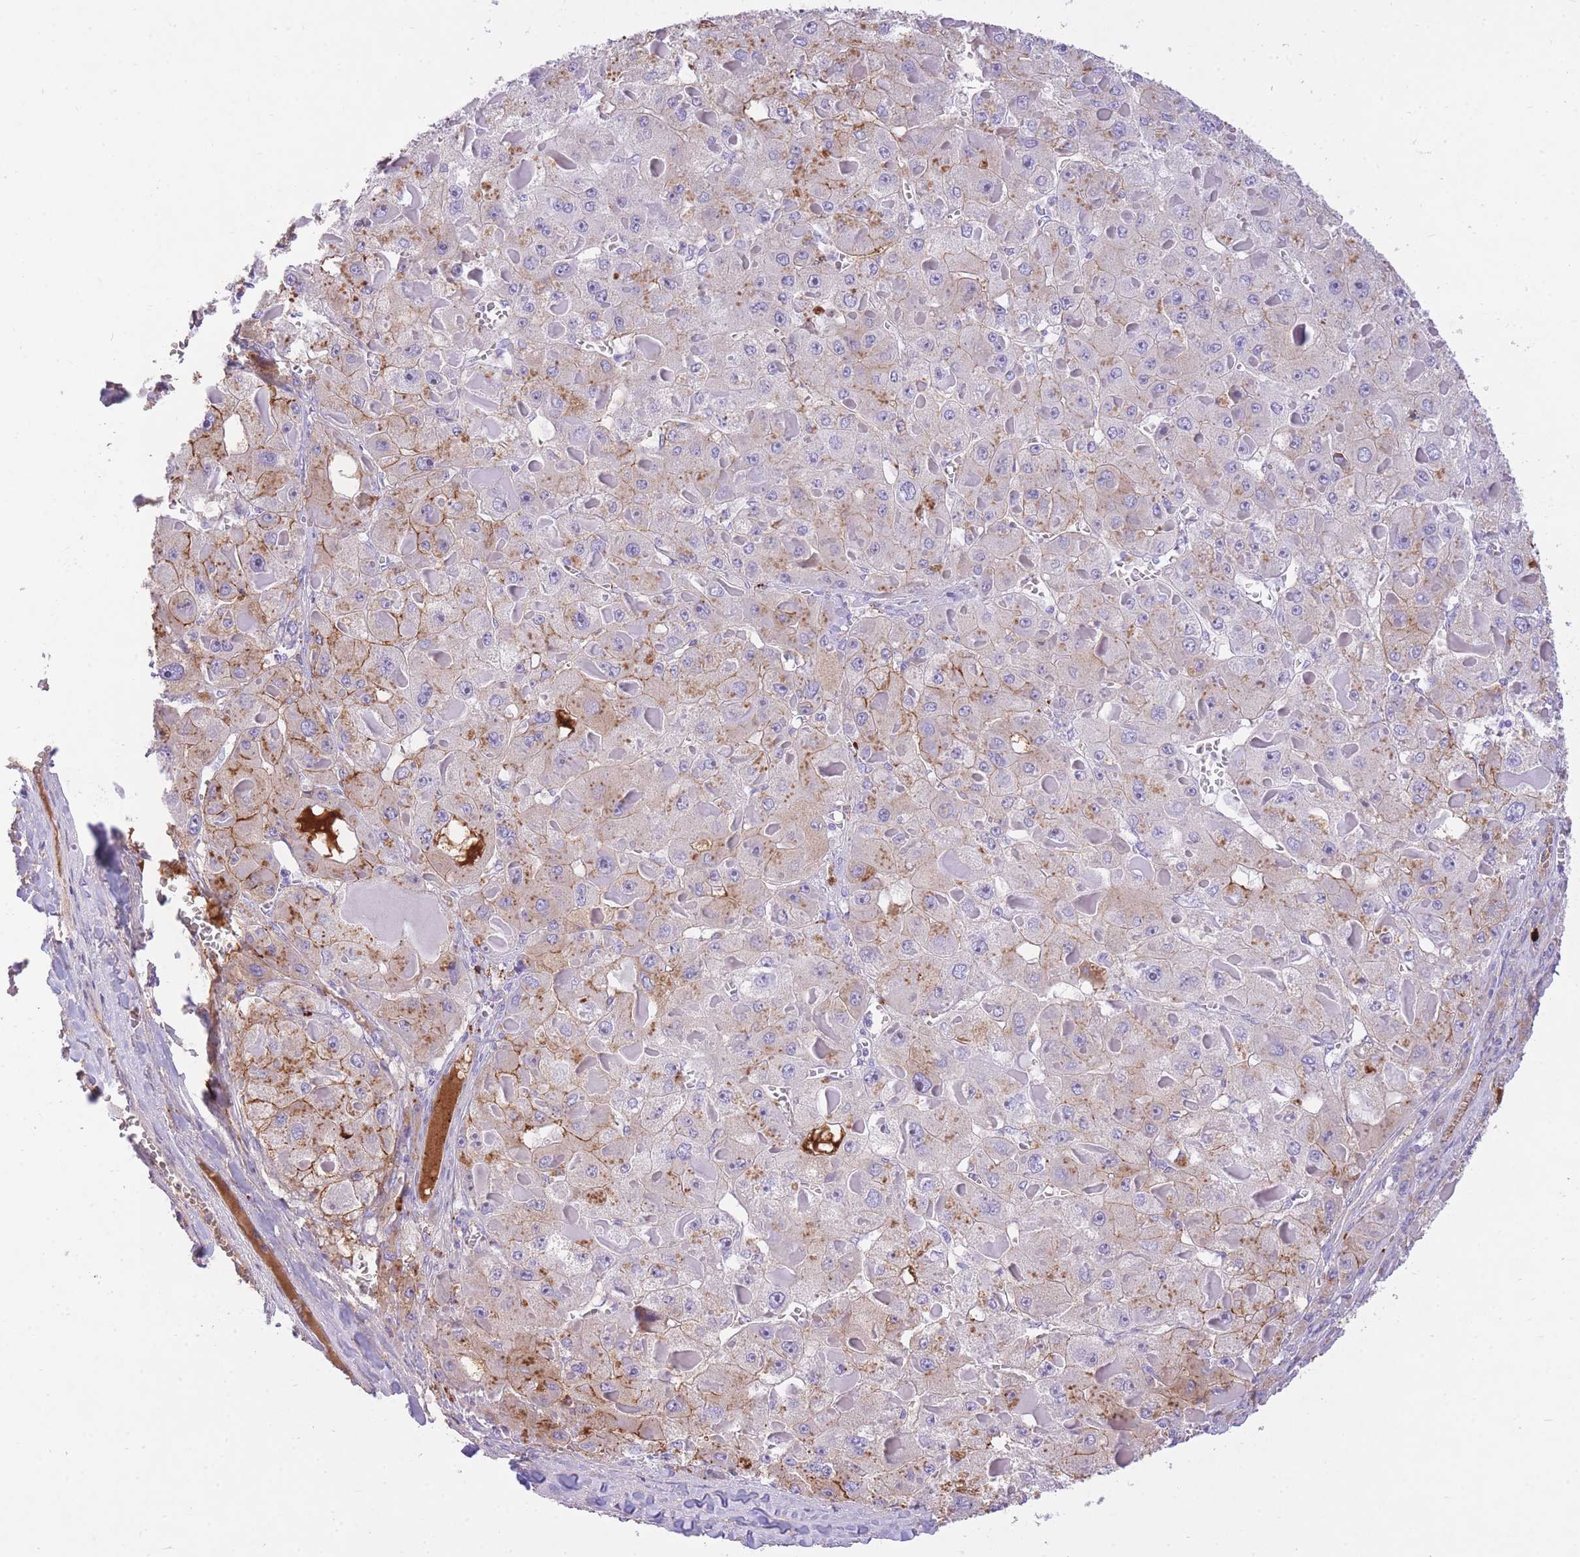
{"staining": {"intensity": "weak", "quantity": "<25%", "location": "cytoplasmic/membranous"}, "tissue": "liver cancer", "cell_type": "Tumor cells", "image_type": "cancer", "snomed": [{"axis": "morphology", "description": "Carcinoma, Hepatocellular, NOS"}, {"axis": "topography", "description": "Liver"}], "caption": "Protein analysis of liver cancer (hepatocellular carcinoma) demonstrates no significant positivity in tumor cells.", "gene": "HRG", "patient": {"sex": "female", "age": 73}}